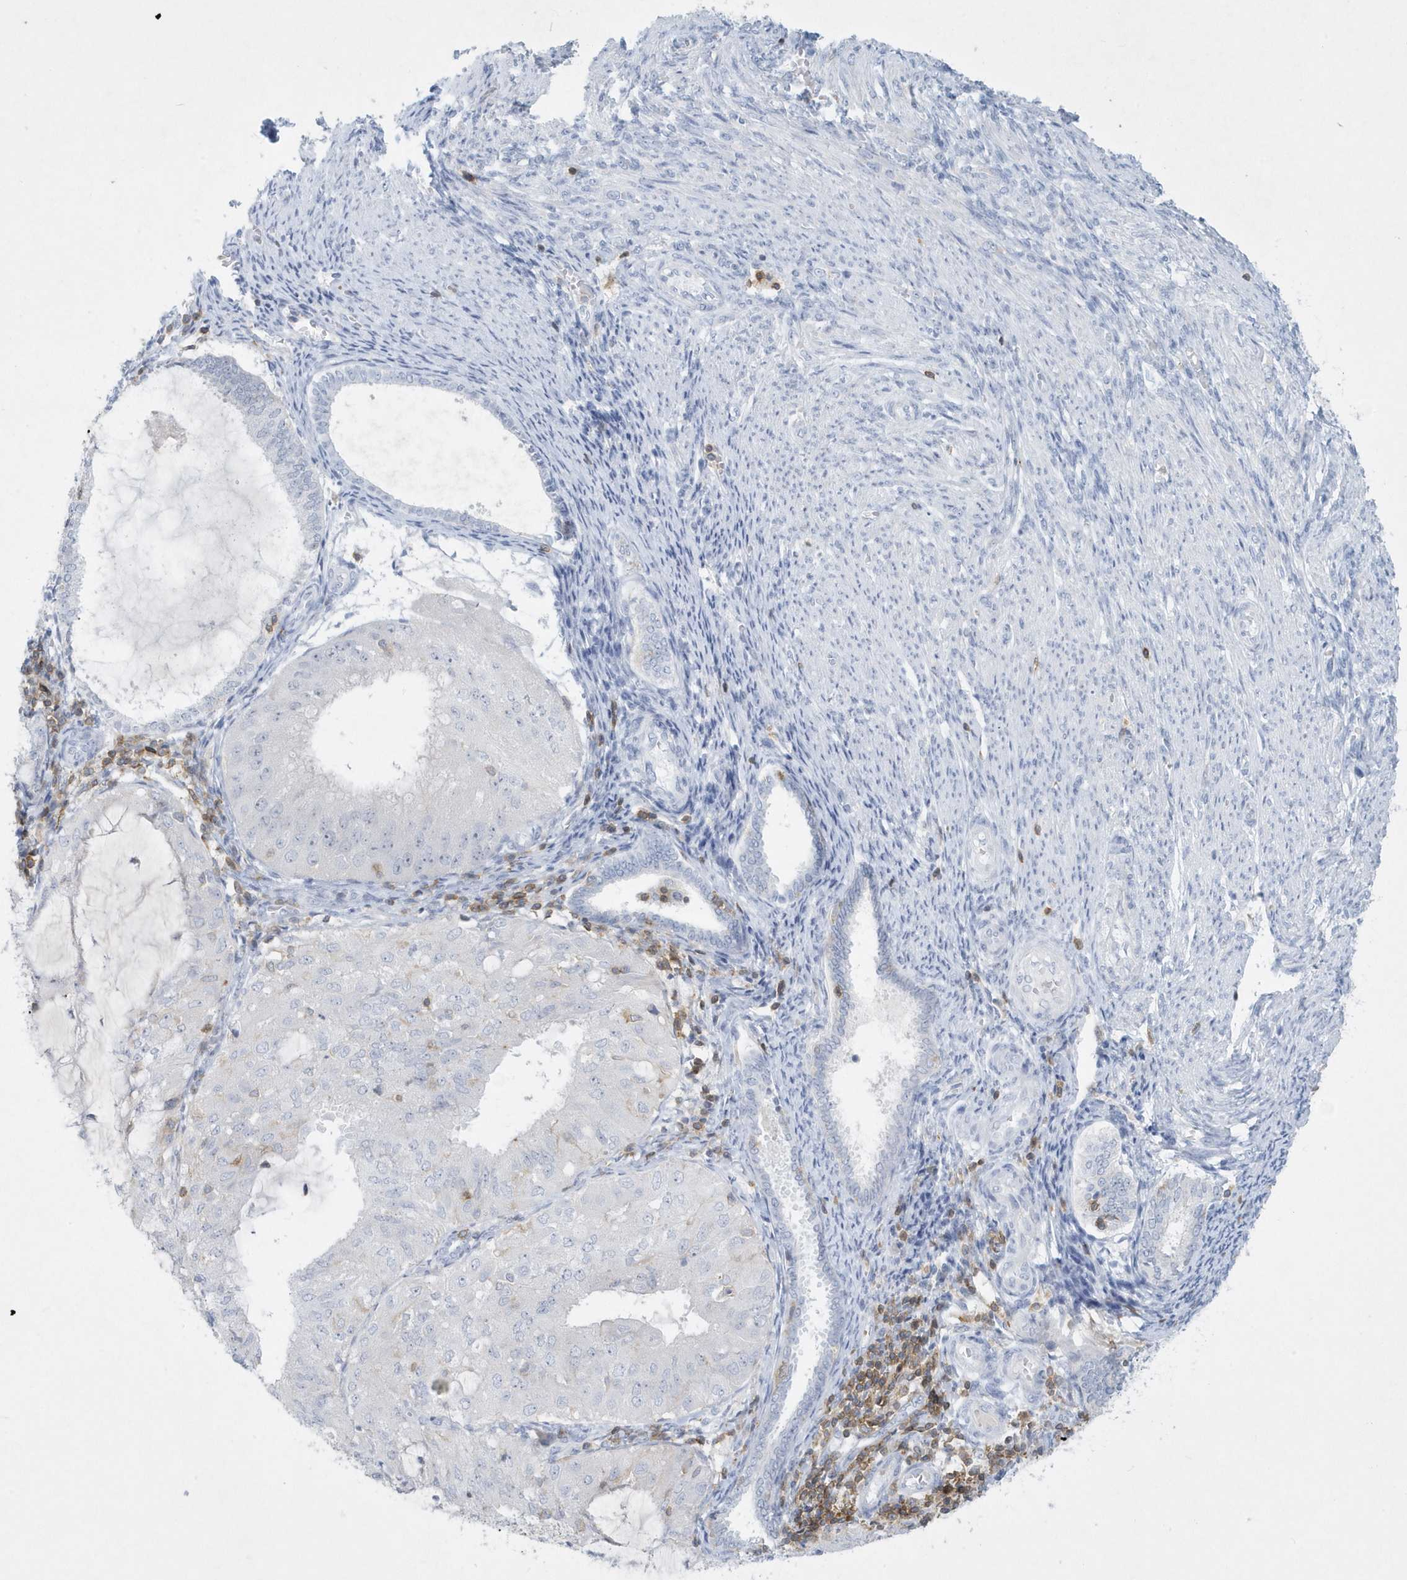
{"staining": {"intensity": "negative", "quantity": "none", "location": "none"}, "tissue": "endometrial cancer", "cell_type": "Tumor cells", "image_type": "cancer", "snomed": [{"axis": "morphology", "description": "Adenocarcinoma, NOS"}, {"axis": "topography", "description": "Endometrium"}], "caption": "DAB (3,3'-diaminobenzidine) immunohistochemical staining of human endometrial adenocarcinoma demonstrates no significant positivity in tumor cells.", "gene": "PSD4", "patient": {"sex": "female", "age": 81}}